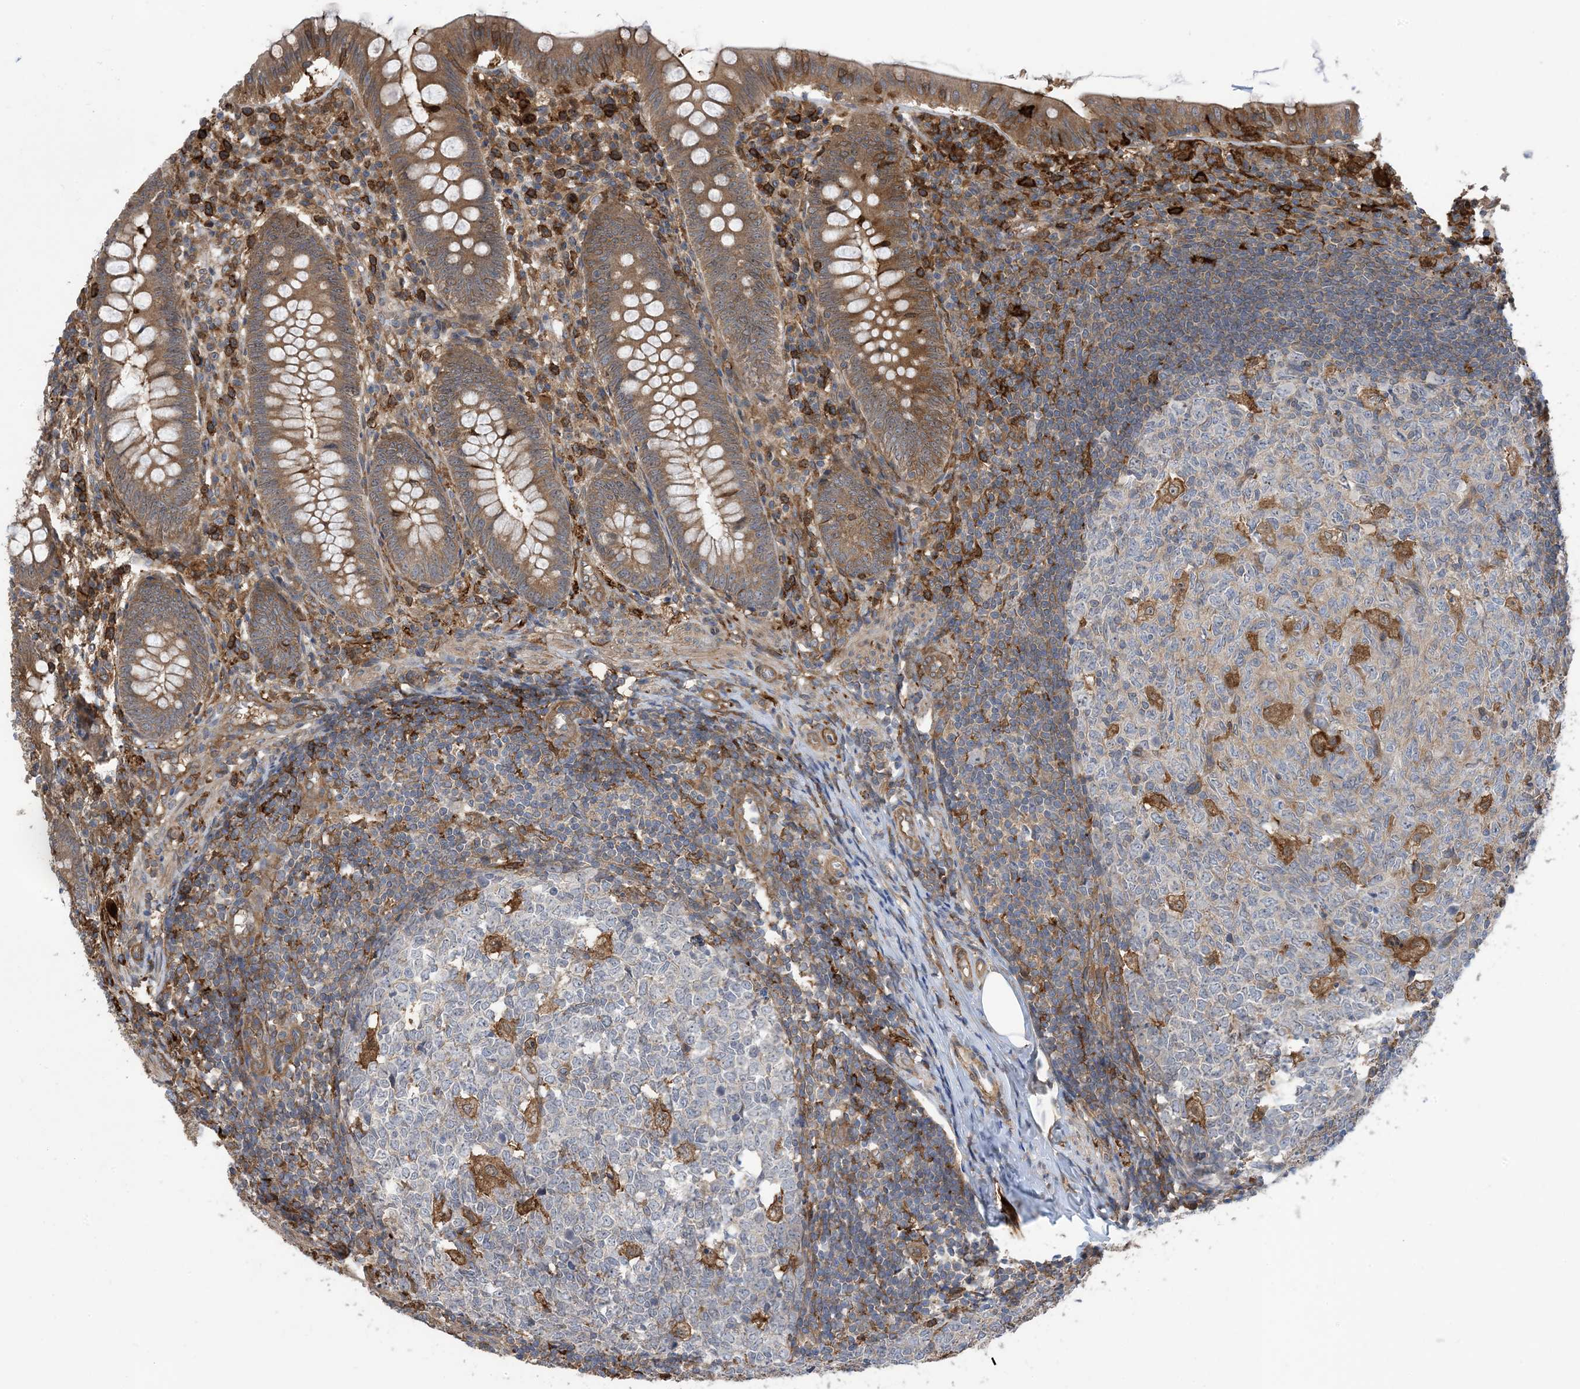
{"staining": {"intensity": "moderate", "quantity": ">75%", "location": "cytoplasmic/membranous"}, "tissue": "appendix", "cell_type": "Glandular cells", "image_type": "normal", "snomed": [{"axis": "morphology", "description": "Normal tissue, NOS"}, {"axis": "topography", "description": "Appendix"}], "caption": "Appendix was stained to show a protein in brown. There is medium levels of moderate cytoplasmic/membranous positivity in approximately >75% of glandular cells. Nuclei are stained in blue.", "gene": "HS1BP3", "patient": {"sex": "male", "age": 14}}